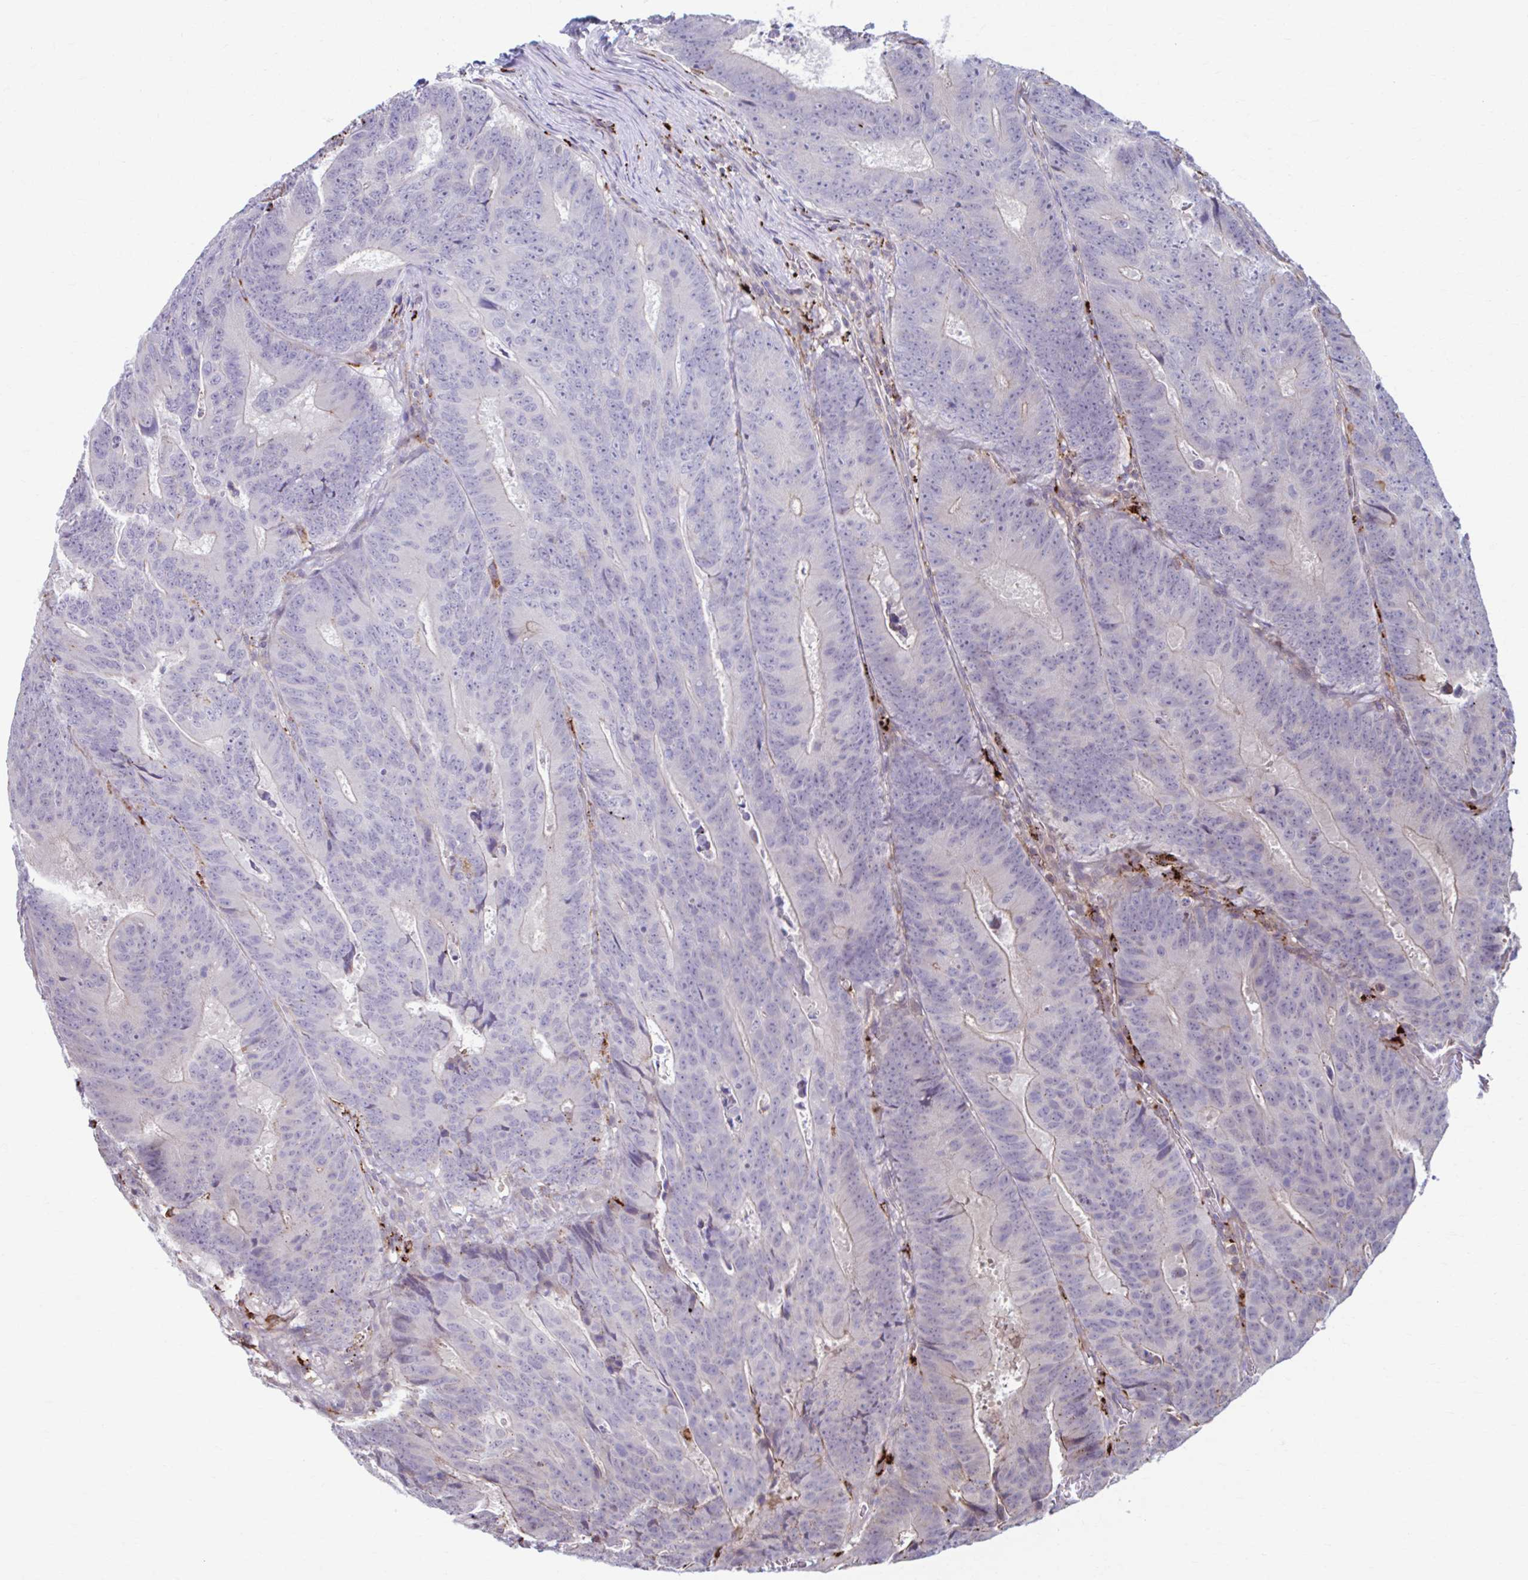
{"staining": {"intensity": "negative", "quantity": "none", "location": "none"}, "tissue": "colorectal cancer", "cell_type": "Tumor cells", "image_type": "cancer", "snomed": [{"axis": "morphology", "description": "Adenocarcinoma, NOS"}, {"axis": "topography", "description": "Colon"}], "caption": "The IHC histopathology image has no significant staining in tumor cells of colorectal cancer tissue. Nuclei are stained in blue.", "gene": "ADAT3", "patient": {"sex": "female", "age": 48}}